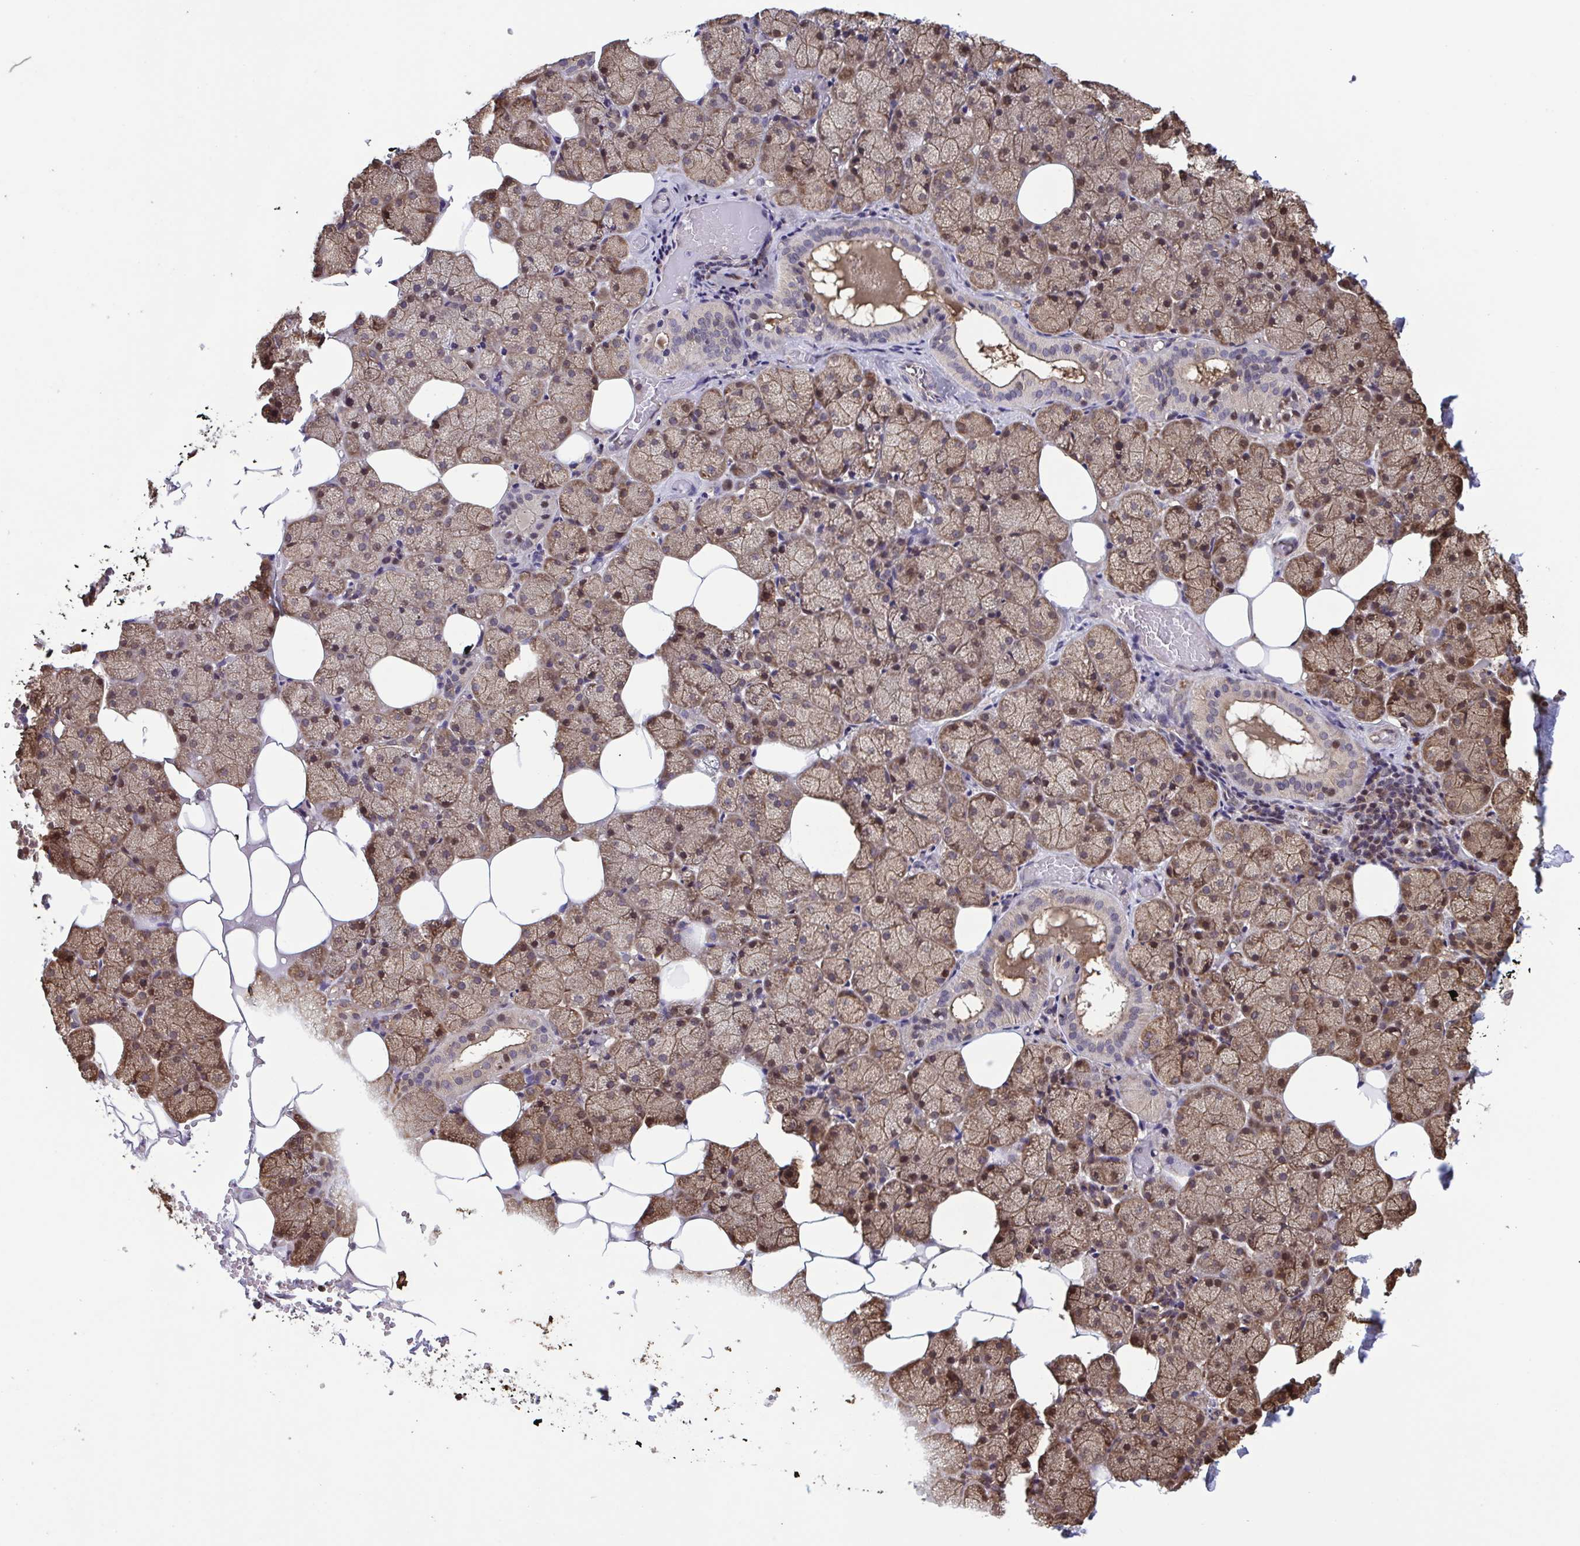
{"staining": {"intensity": "moderate", "quantity": "25%-75%", "location": "cytoplasmic/membranous"}, "tissue": "salivary gland", "cell_type": "Glandular cells", "image_type": "normal", "snomed": [{"axis": "morphology", "description": "Normal tissue, NOS"}, {"axis": "topography", "description": "Salivary gland"}], "caption": "Immunohistochemistry (IHC) staining of benign salivary gland, which displays medium levels of moderate cytoplasmic/membranous expression in about 25%-75% of glandular cells indicating moderate cytoplasmic/membranous protein positivity. The staining was performed using DAB (3,3'-diaminobenzidine) (brown) for protein detection and nuclei were counterstained in hematoxylin (blue).", "gene": "SEC63", "patient": {"sex": "male", "age": 38}}